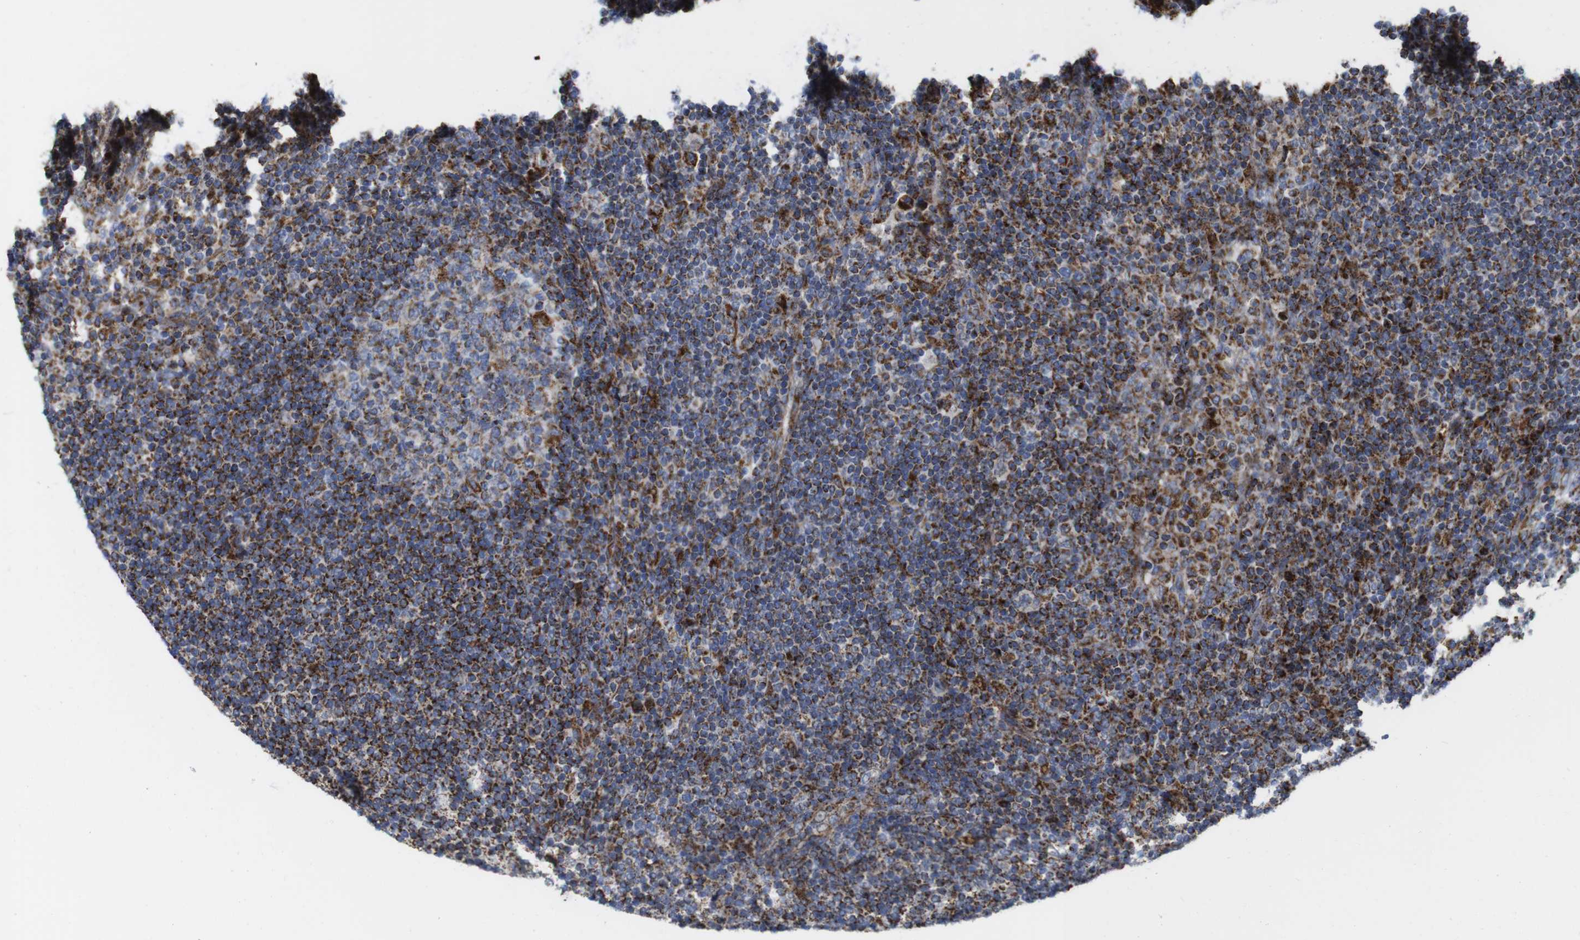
{"staining": {"intensity": "moderate", "quantity": ">75%", "location": "cytoplasmic/membranous"}, "tissue": "lymph node", "cell_type": "Germinal center cells", "image_type": "normal", "snomed": [{"axis": "morphology", "description": "Normal tissue, NOS"}, {"axis": "topography", "description": "Lymph node"}], "caption": "The histopathology image reveals staining of benign lymph node, revealing moderate cytoplasmic/membranous protein positivity (brown color) within germinal center cells.", "gene": "TMEM192", "patient": {"sex": "female", "age": 53}}